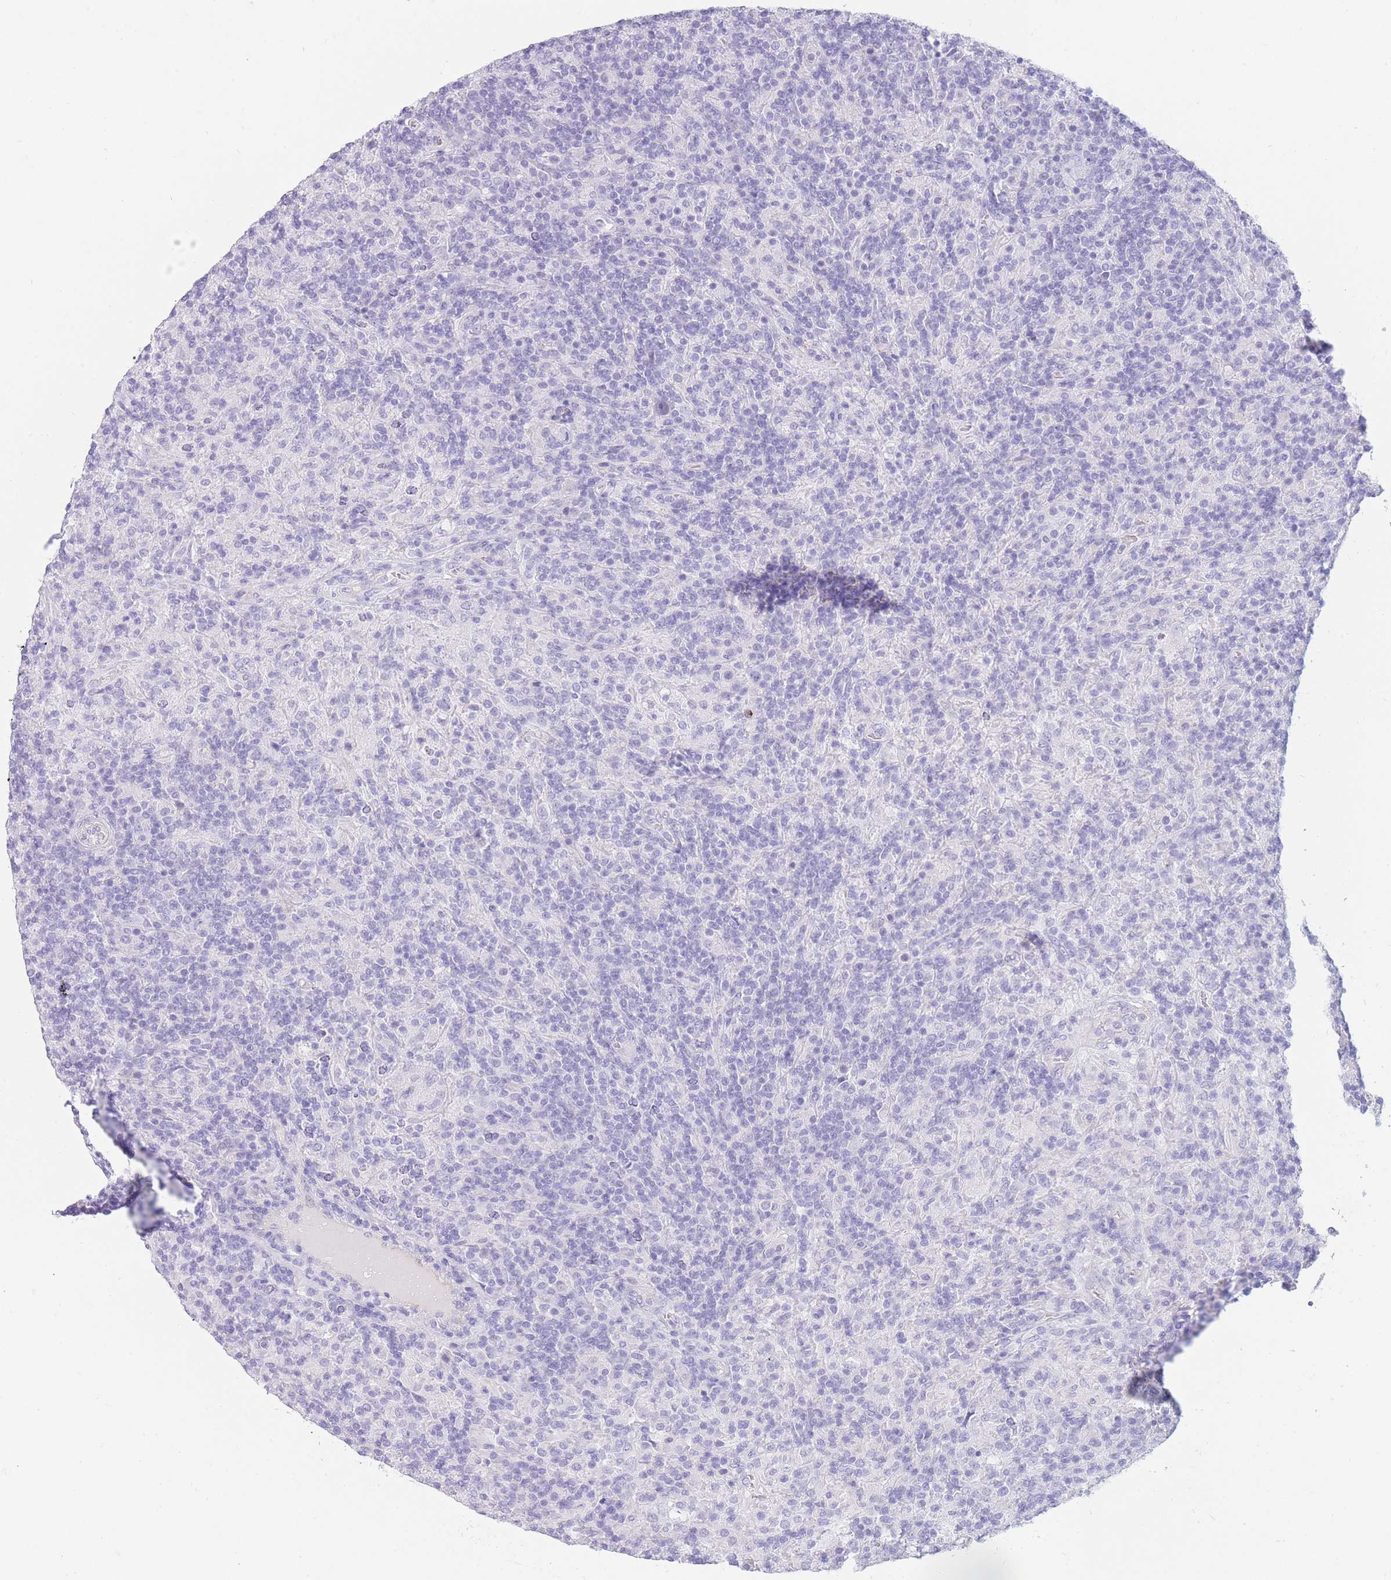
{"staining": {"intensity": "negative", "quantity": "none", "location": "none"}, "tissue": "lymphoma", "cell_type": "Tumor cells", "image_type": "cancer", "snomed": [{"axis": "morphology", "description": "Hodgkin's disease, NOS"}, {"axis": "topography", "description": "Lymph node"}], "caption": "Tumor cells are negative for protein expression in human Hodgkin's disease. (Brightfield microscopy of DAB IHC at high magnification).", "gene": "UPK1A", "patient": {"sex": "male", "age": 70}}